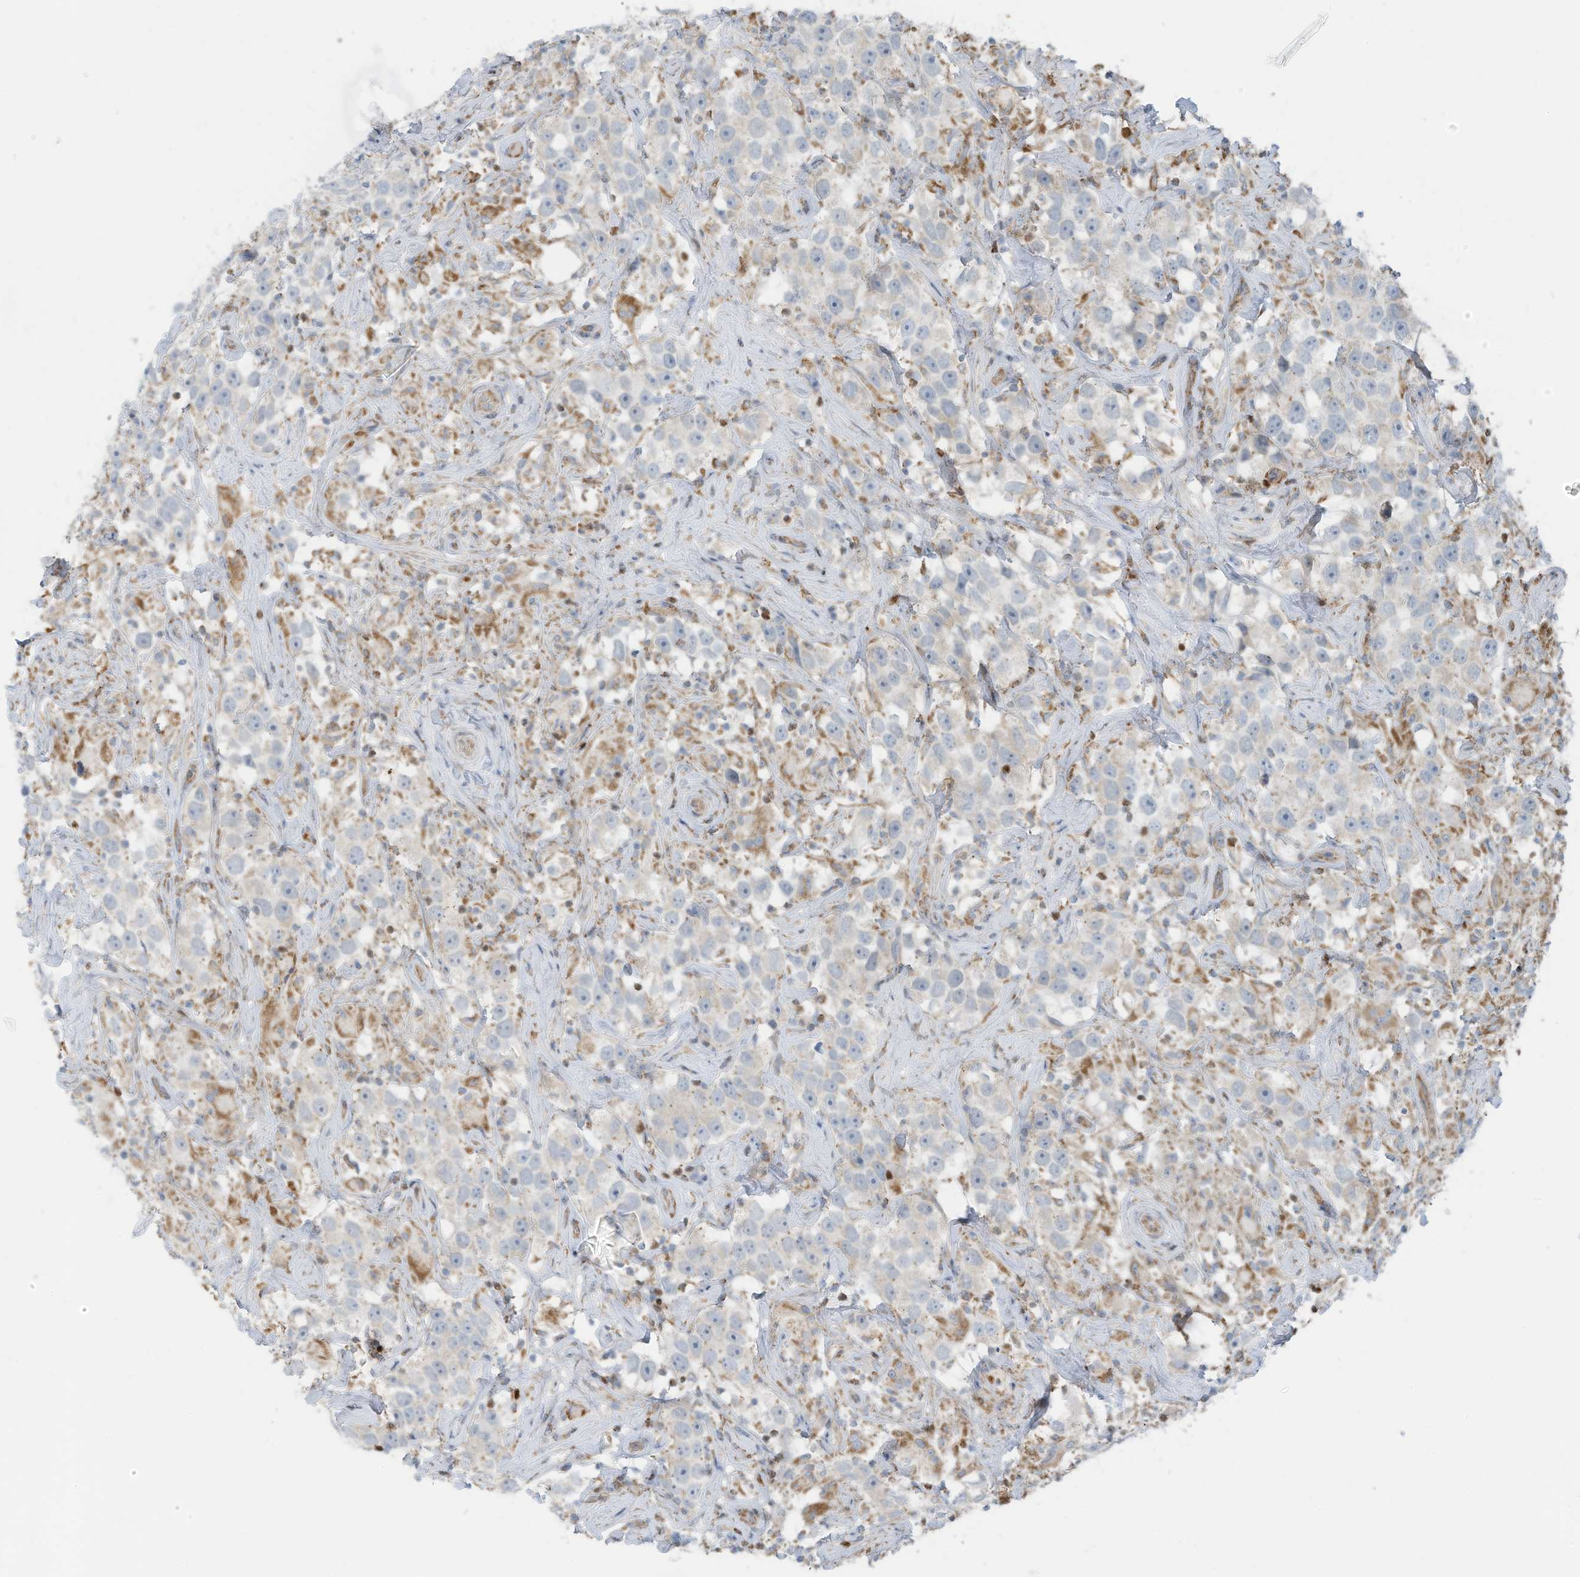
{"staining": {"intensity": "negative", "quantity": "none", "location": "none"}, "tissue": "testis cancer", "cell_type": "Tumor cells", "image_type": "cancer", "snomed": [{"axis": "morphology", "description": "Seminoma, NOS"}, {"axis": "topography", "description": "Testis"}], "caption": "Testis seminoma stained for a protein using IHC displays no expression tumor cells.", "gene": "EOMES", "patient": {"sex": "male", "age": 49}}